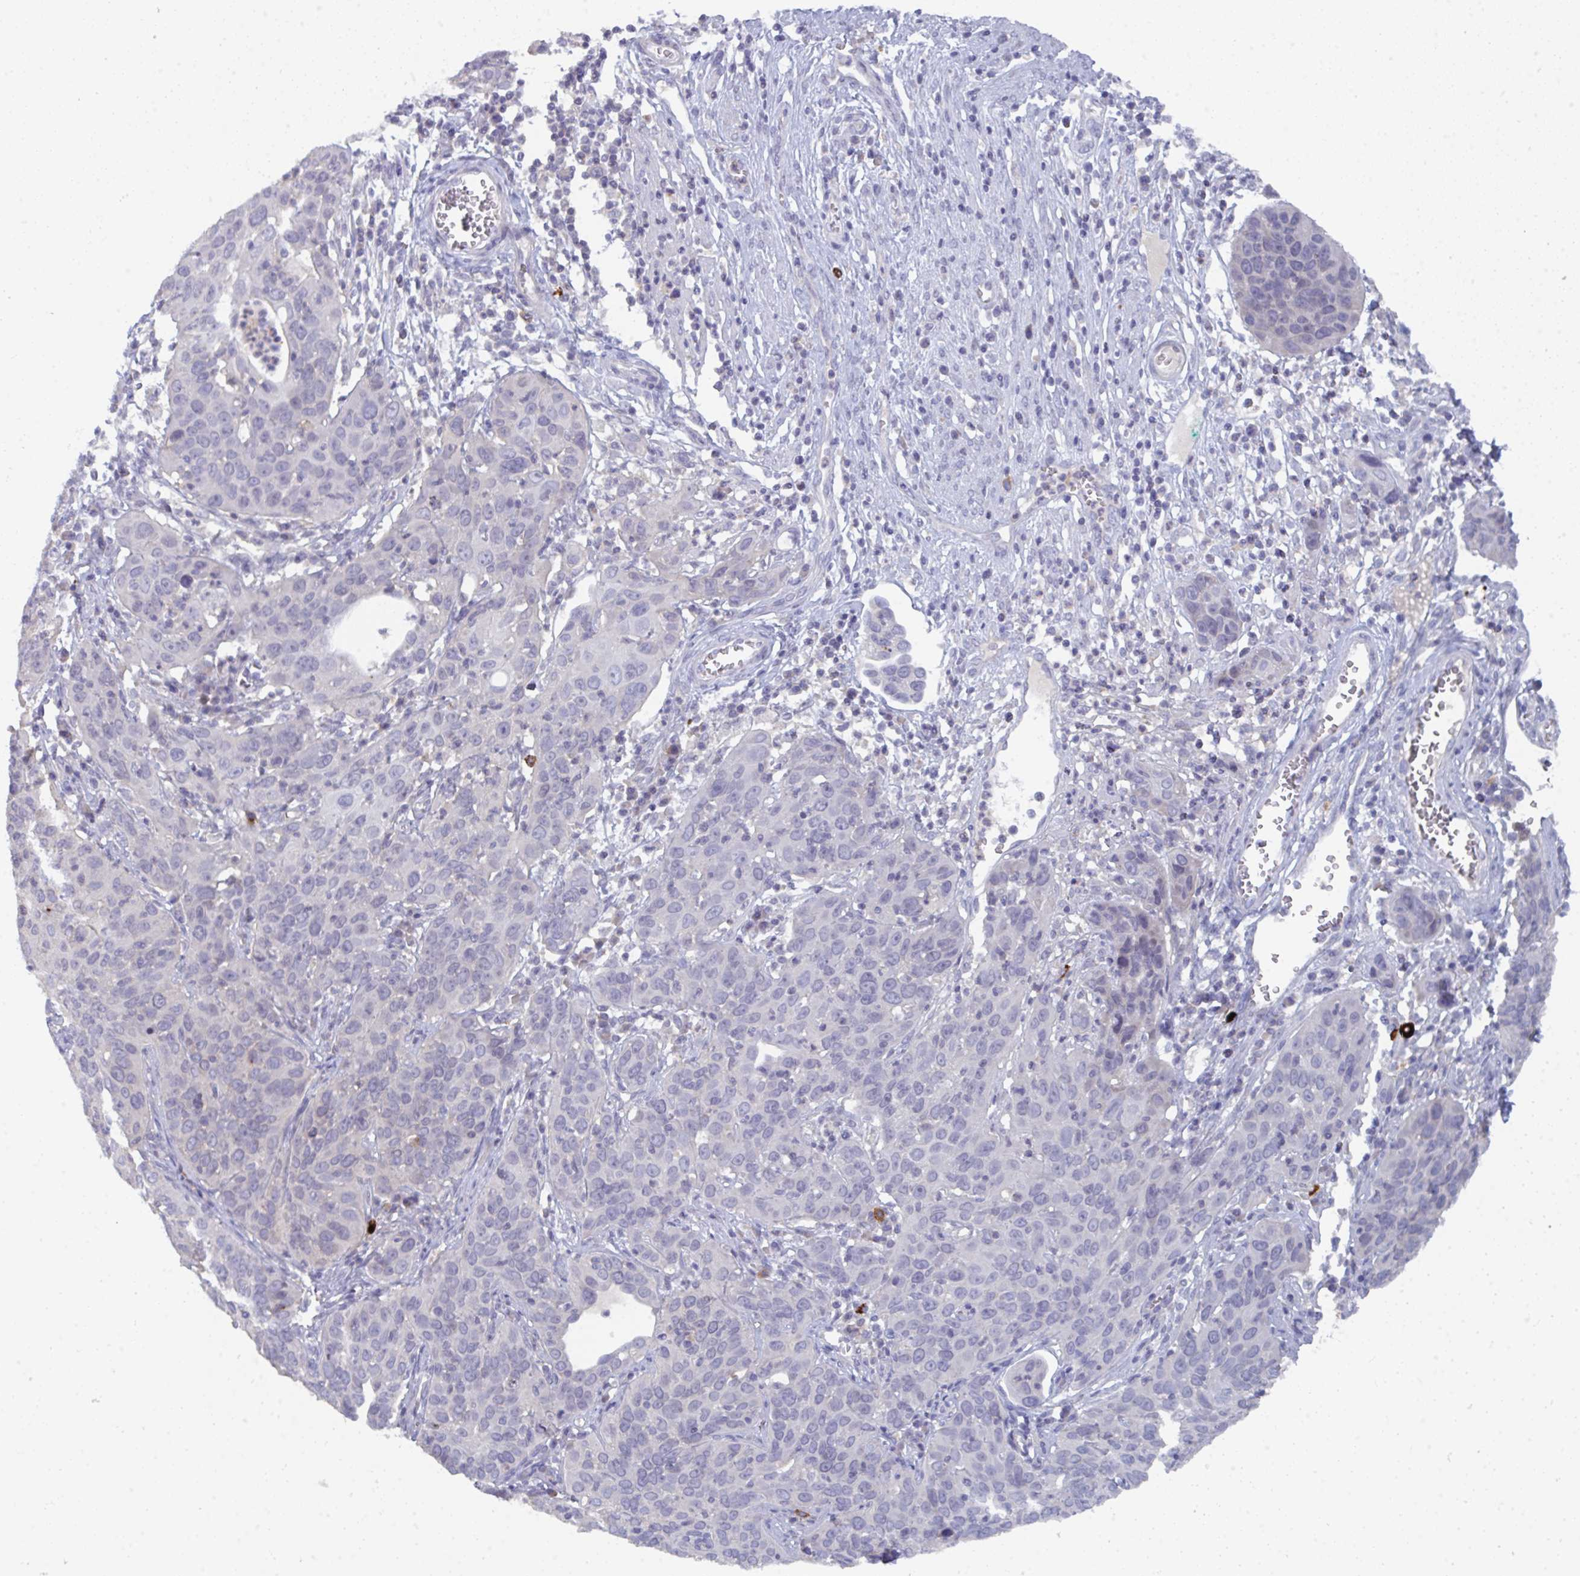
{"staining": {"intensity": "negative", "quantity": "none", "location": "none"}, "tissue": "cervical cancer", "cell_type": "Tumor cells", "image_type": "cancer", "snomed": [{"axis": "morphology", "description": "Squamous cell carcinoma, NOS"}, {"axis": "topography", "description": "Cervix"}], "caption": "DAB (3,3'-diaminobenzidine) immunohistochemical staining of human cervical squamous cell carcinoma exhibits no significant expression in tumor cells.", "gene": "KCNK5", "patient": {"sex": "female", "age": 36}}